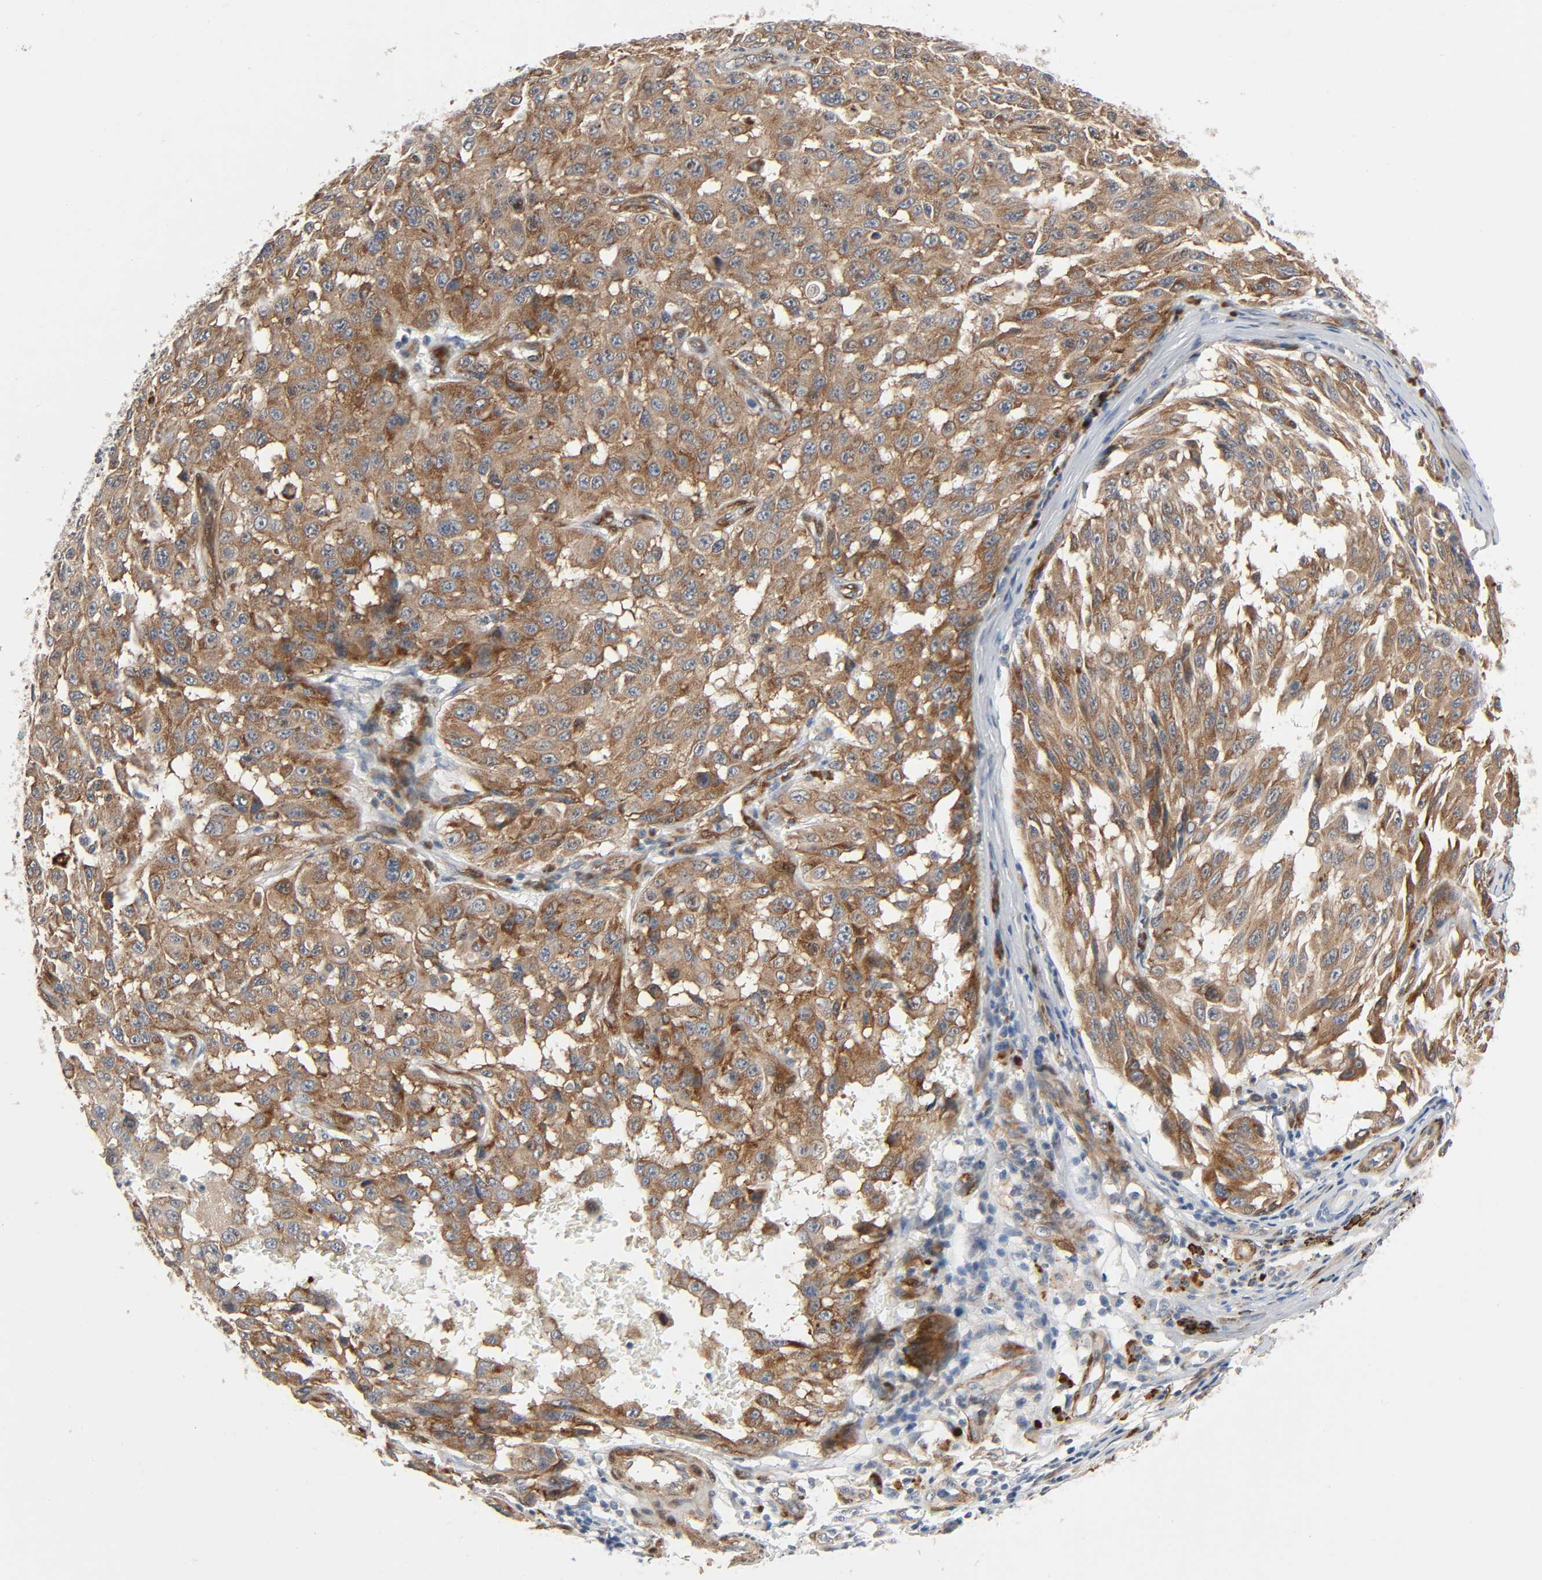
{"staining": {"intensity": "moderate", "quantity": ">75%", "location": "cytoplasmic/membranous"}, "tissue": "melanoma", "cell_type": "Tumor cells", "image_type": "cancer", "snomed": [{"axis": "morphology", "description": "Malignant melanoma, NOS"}, {"axis": "topography", "description": "Skin"}], "caption": "Immunohistochemistry (DAB (3,3'-diaminobenzidine)) staining of melanoma reveals moderate cytoplasmic/membranous protein staining in approximately >75% of tumor cells. (Stains: DAB in brown, nuclei in blue, Microscopy: brightfield microscopy at high magnification).", "gene": "PTK2", "patient": {"sex": "male", "age": 30}}